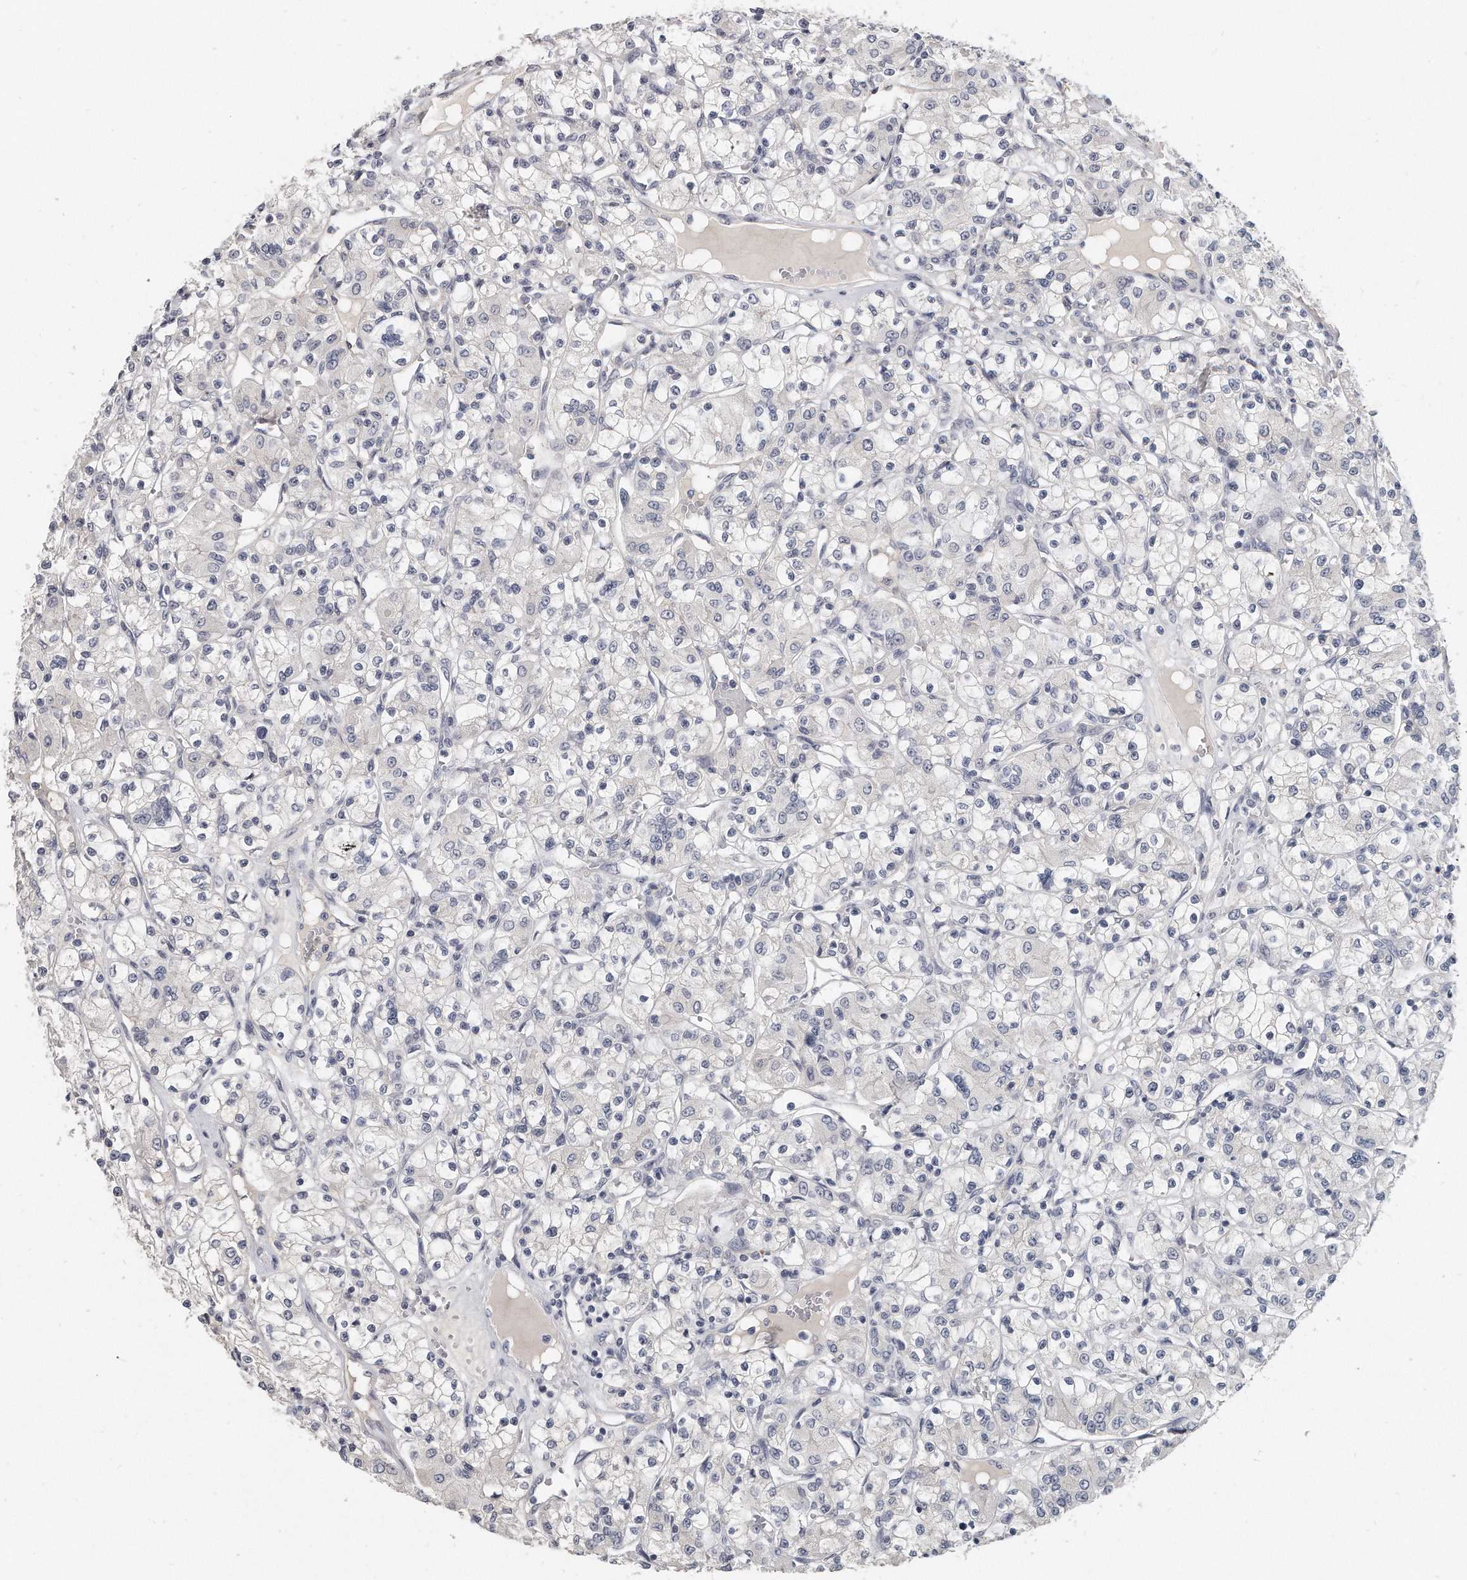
{"staining": {"intensity": "negative", "quantity": "none", "location": "none"}, "tissue": "renal cancer", "cell_type": "Tumor cells", "image_type": "cancer", "snomed": [{"axis": "morphology", "description": "Adenocarcinoma, NOS"}, {"axis": "topography", "description": "Kidney"}], "caption": "A micrograph of renal cancer stained for a protein reveals no brown staining in tumor cells.", "gene": "KLHL7", "patient": {"sex": "female", "age": 59}}